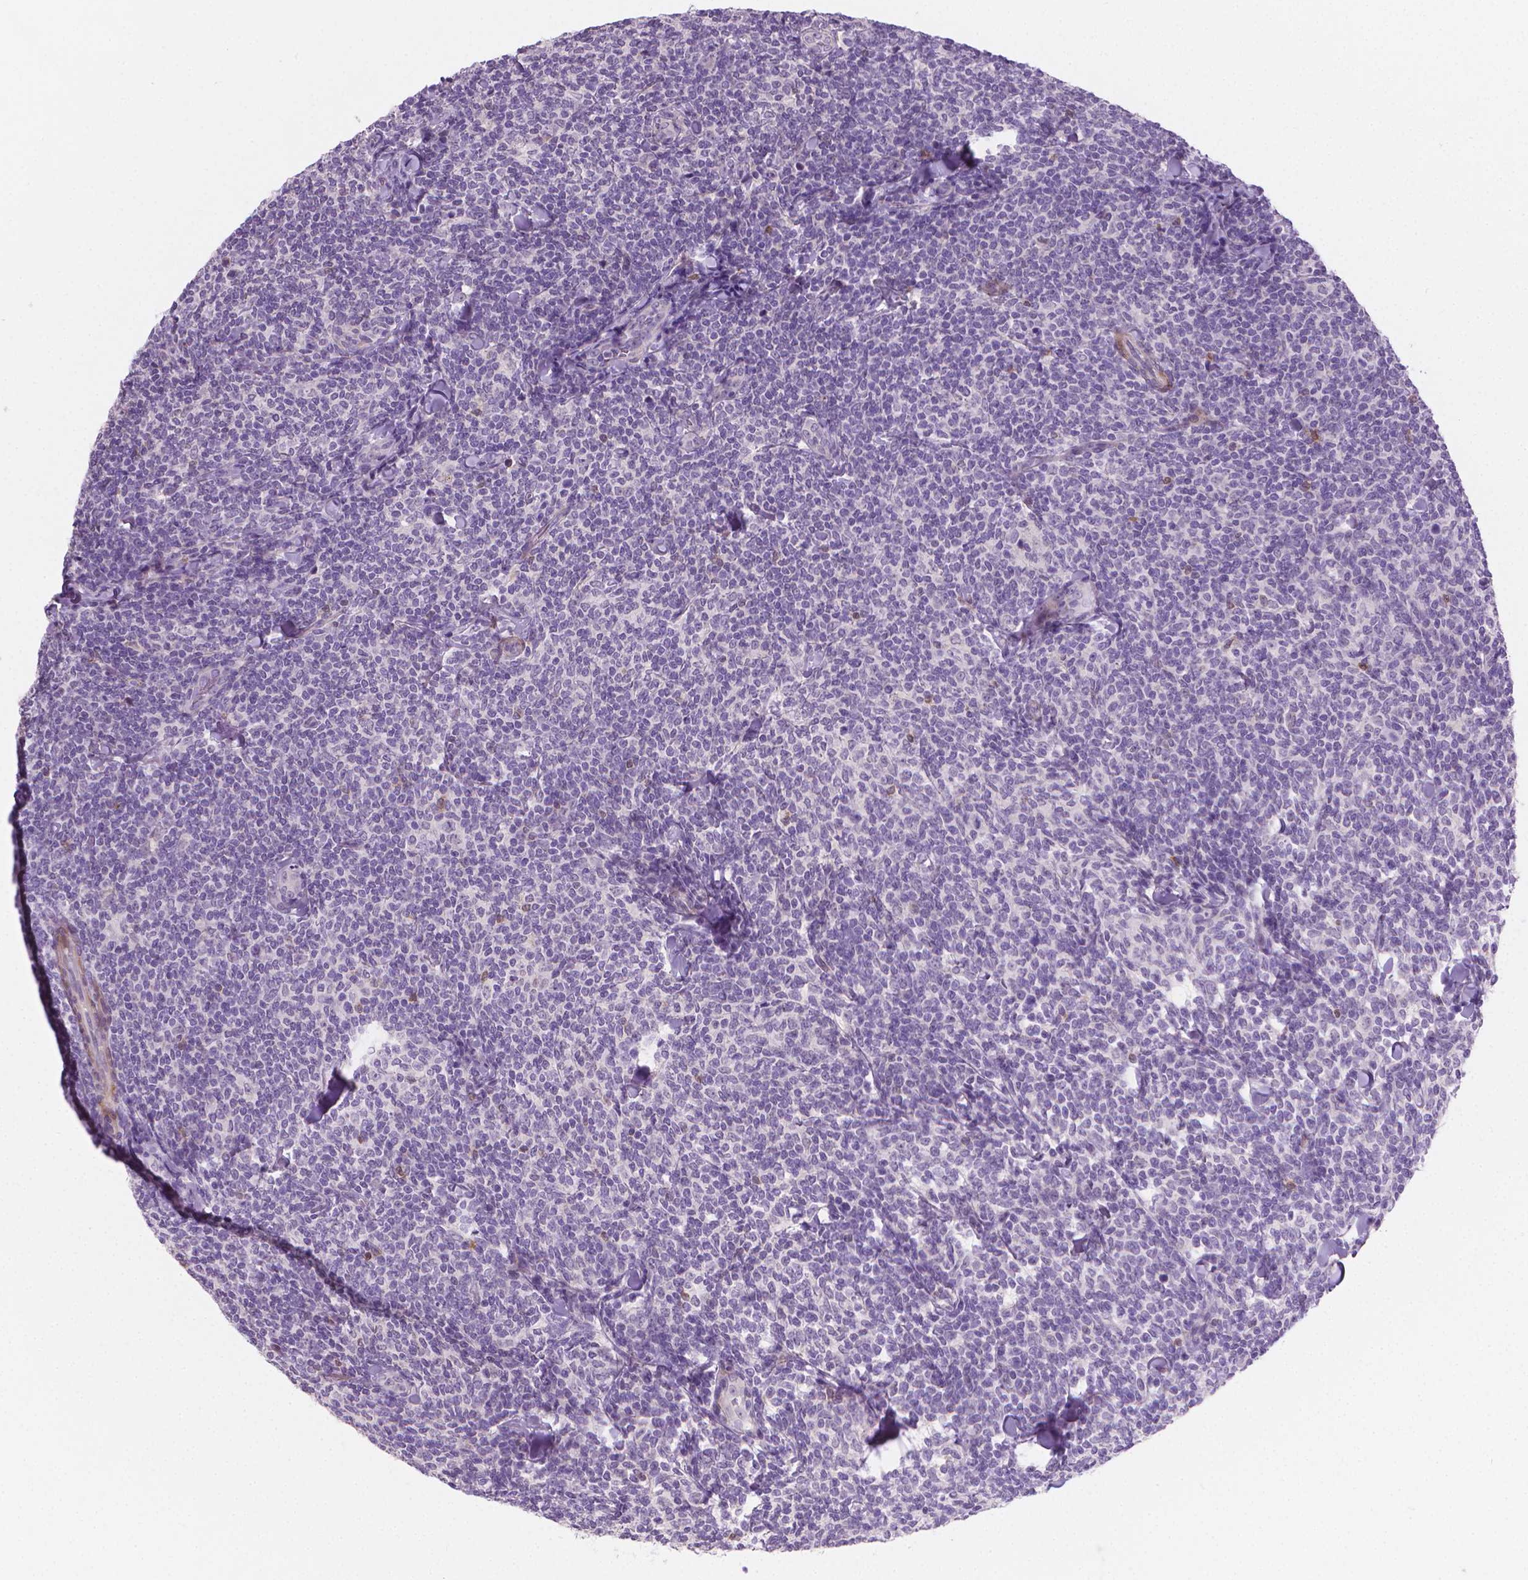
{"staining": {"intensity": "negative", "quantity": "none", "location": "none"}, "tissue": "lymphoma", "cell_type": "Tumor cells", "image_type": "cancer", "snomed": [{"axis": "morphology", "description": "Malignant lymphoma, non-Hodgkin's type, Low grade"}, {"axis": "topography", "description": "Lymph node"}], "caption": "Immunohistochemical staining of human lymphoma shows no significant positivity in tumor cells.", "gene": "GSDMA", "patient": {"sex": "female", "age": 56}}